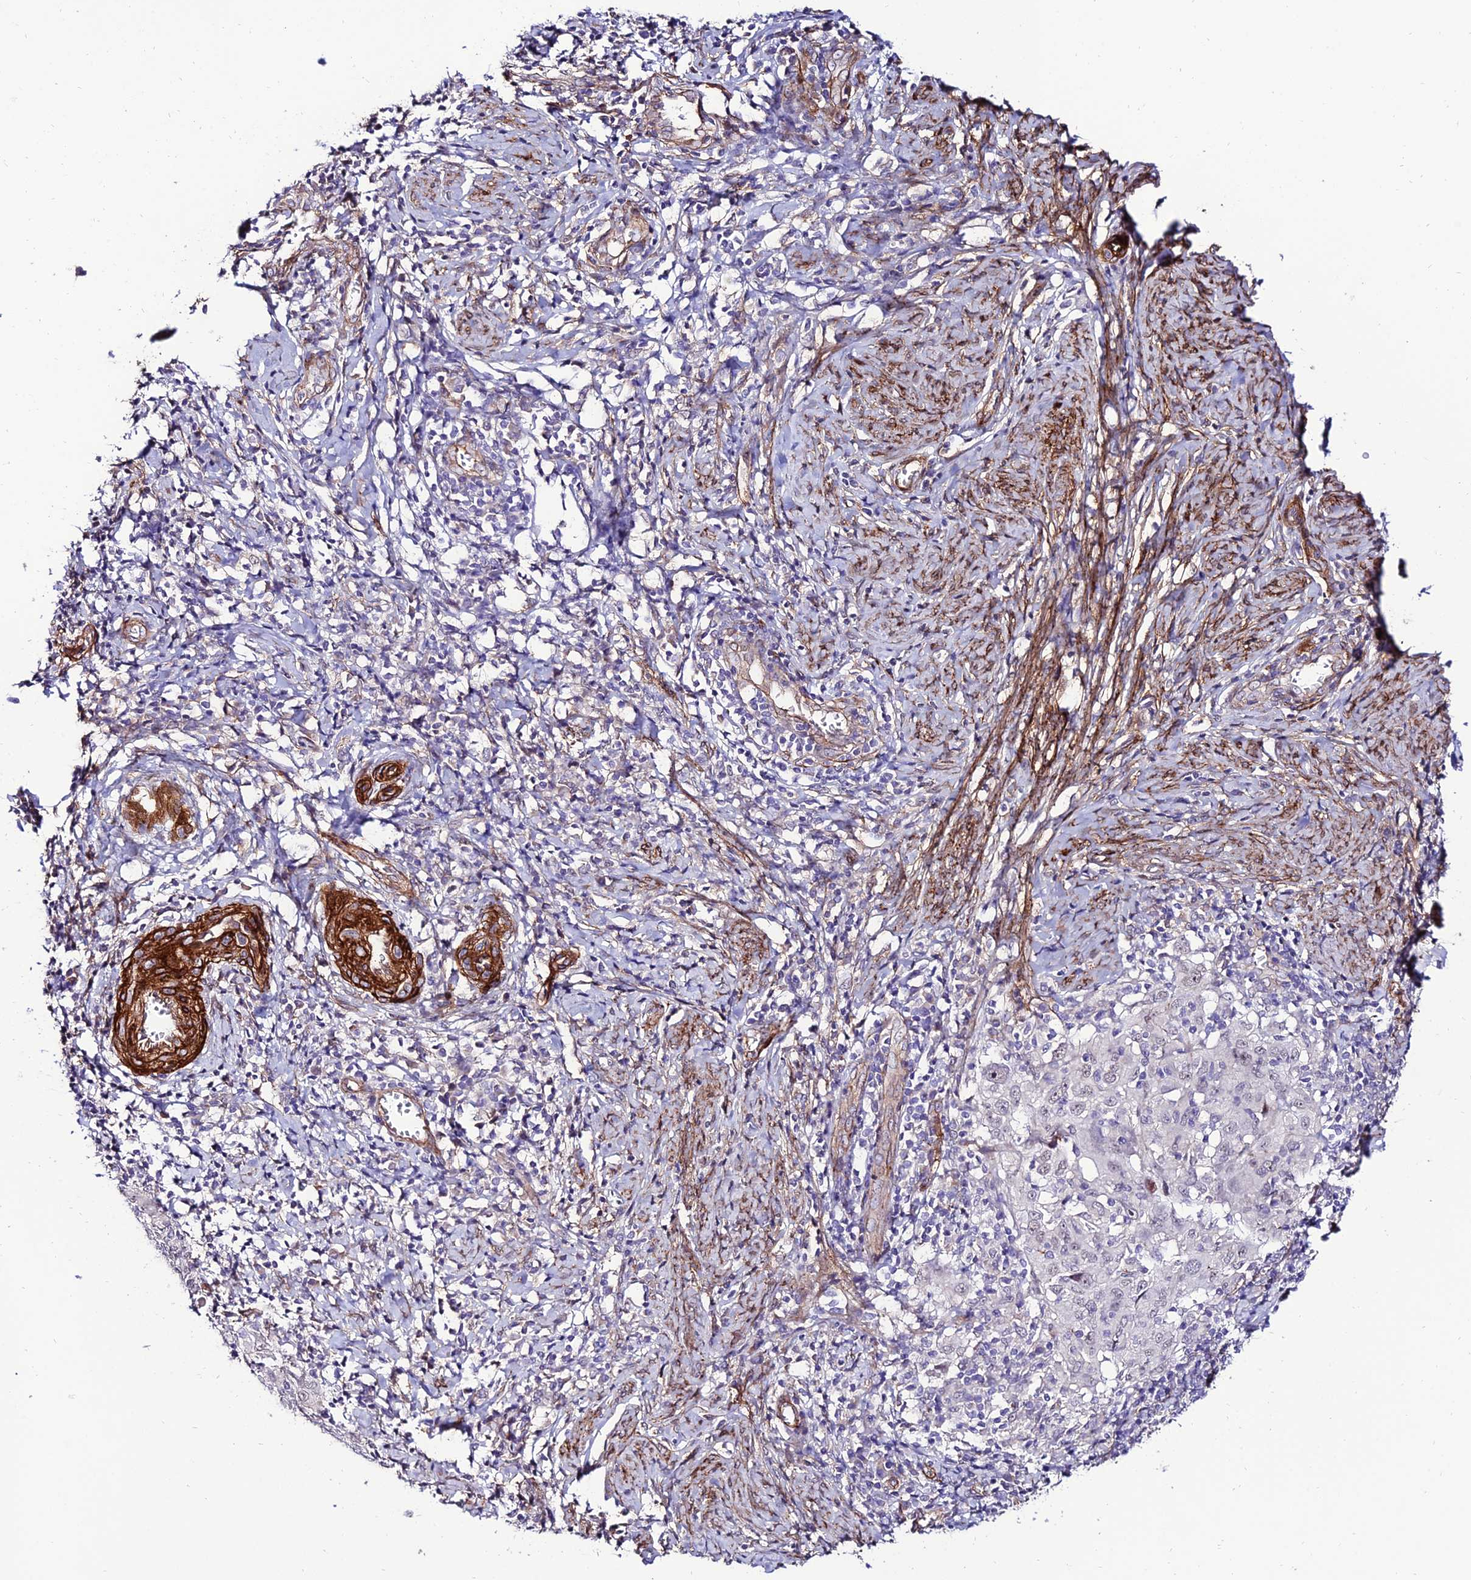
{"staining": {"intensity": "negative", "quantity": "none", "location": "none"}, "tissue": "cervical cancer", "cell_type": "Tumor cells", "image_type": "cancer", "snomed": [{"axis": "morphology", "description": "Normal tissue, NOS"}, {"axis": "morphology", "description": "Squamous cell carcinoma, NOS"}, {"axis": "topography", "description": "Cervix"}], "caption": "Micrograph shows no significant protein expression in tumor cells of cervical cancer (squamous cell carcinoma). (DAB (3,3'-diaminobenzidine) immunohistochemistry with hematoxylin counter stain).", "gene": "ALDH3B2", "patient": {"sex": "female", "age": 31}}